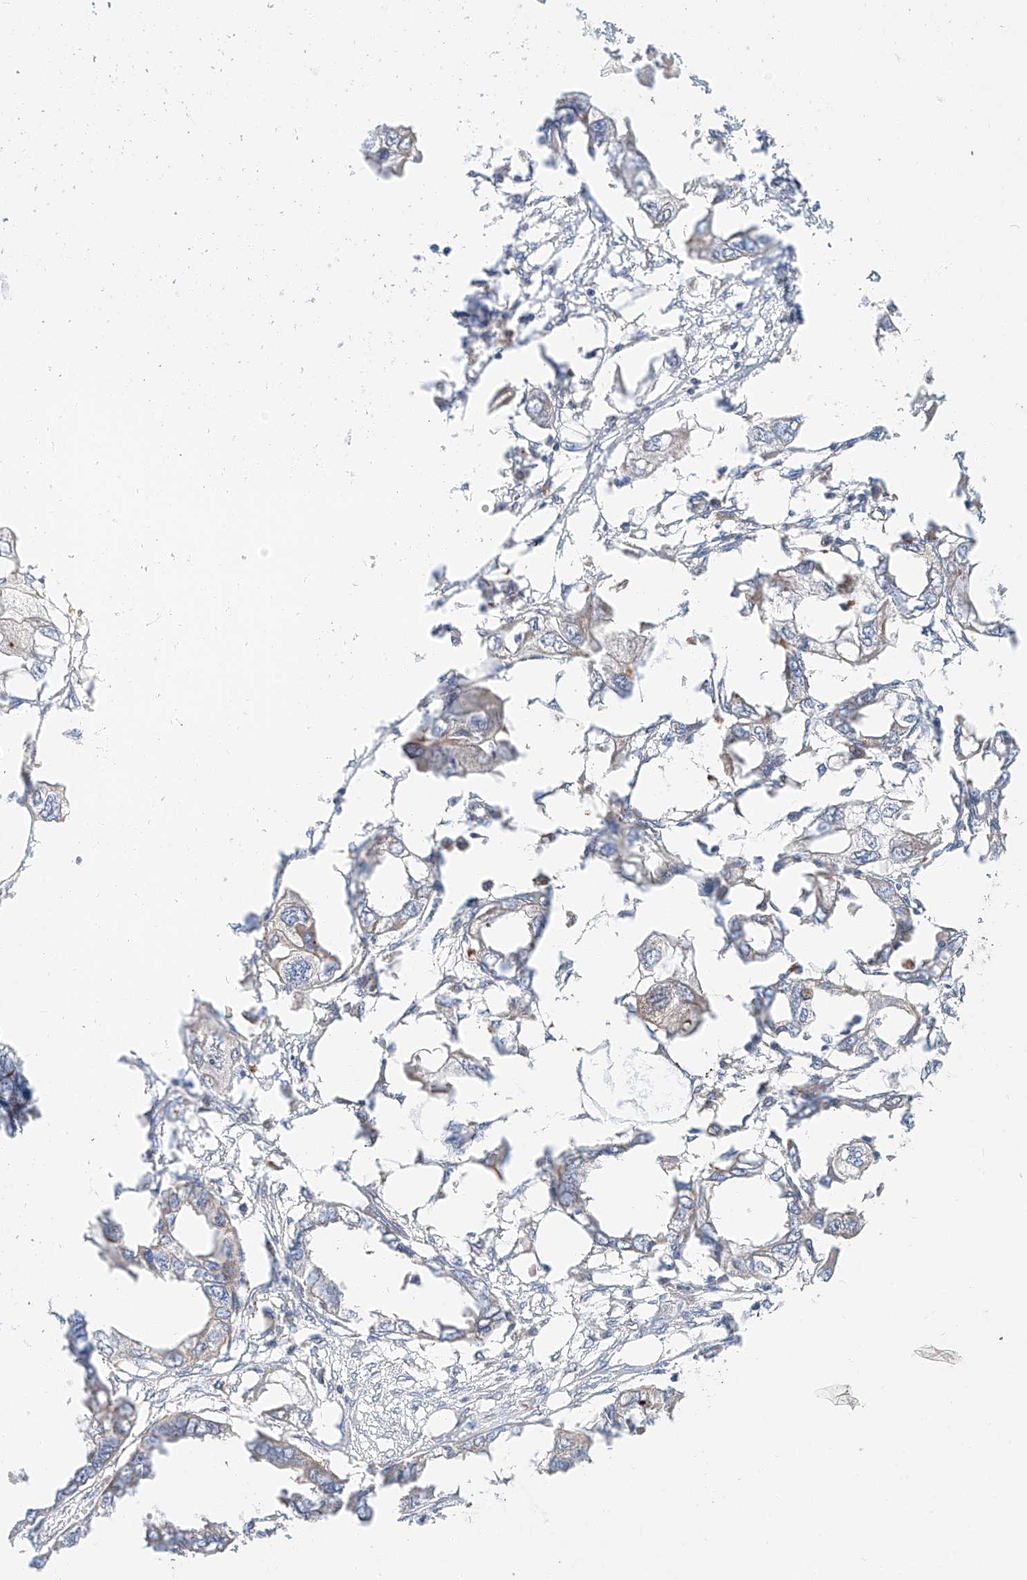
{"staining": {"intensity": "negative", "quantity": "none", "location": "none"}, "tissue": "endometrial cancer", "cell_type": "Tumor cells", "image_type": "cancer", "snomed": [{"axis": "morphology", "description": "Adenocarcinoma, NOS"}, {"axis": "morphology", "description": "Adenocarcinoma, metastatic, NOS"}, {"axis": "topography", "description": "Adipose tissue"}, {"axis": "topography", "description": "Endometrium"}], "caption": "Protein analysis of metastatic adenocarcinoma (endometrial) shows no significant expression in tumor cells.", "gene": "XPNPEP1", "patient": {"sex": "female", "age": 67}}